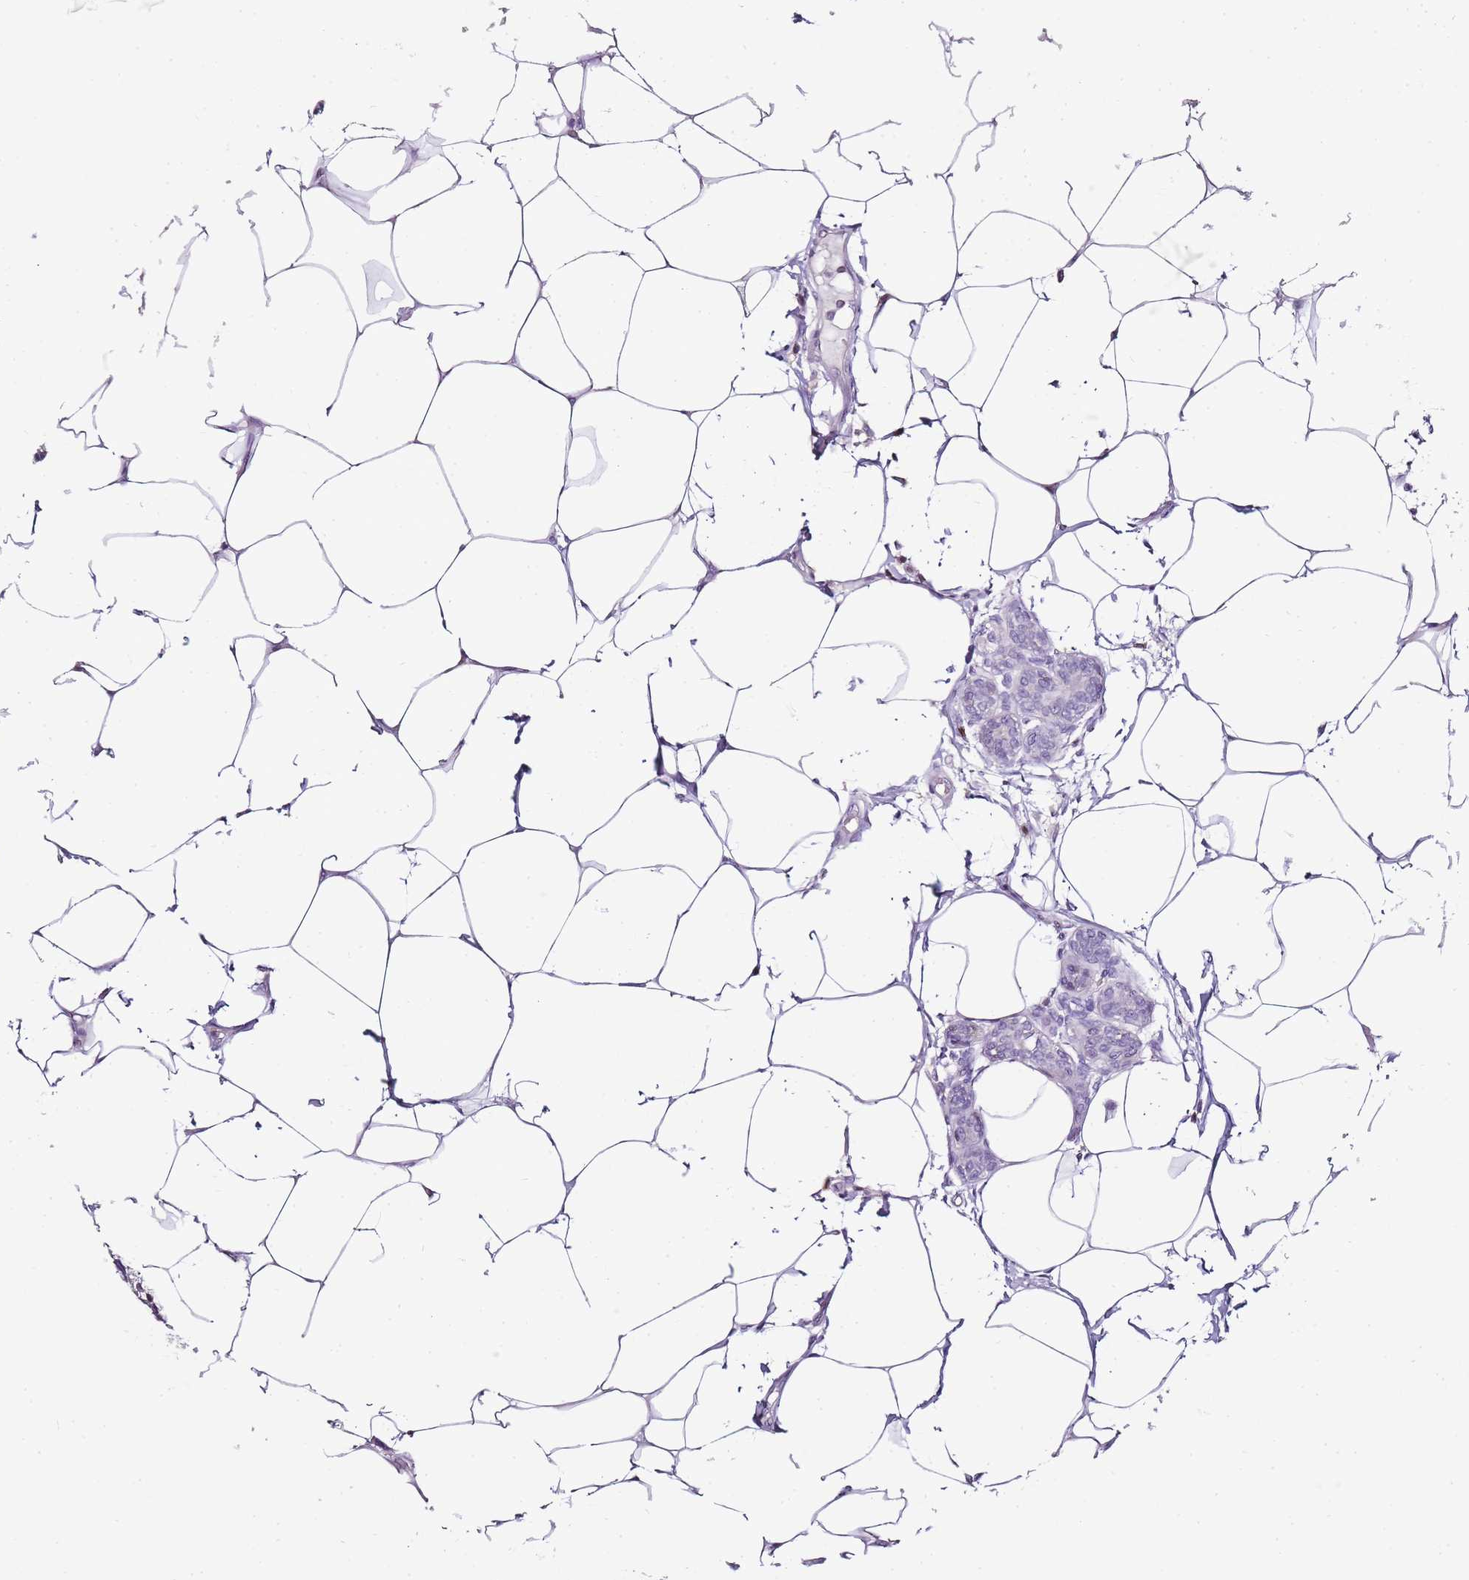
{"staining": {"intensity": "negative", "quantity": "none", "location": "none"}, "tissue": "breast cancer", "cell_type": "Tumor cells", "image_type": "cancer", "snomed": [{"axis": "morphology", "description": "Lobular carcinoma"}, {"axis": "topography", "description": "Breast"}], "caption": "DAB immunohistochemical staining of breast cancer (lobular carcinoma) reveals no significant positivity in tumor cells.", "gene": "ZBP1", "patient": {"sex": "female", "age": 59}}